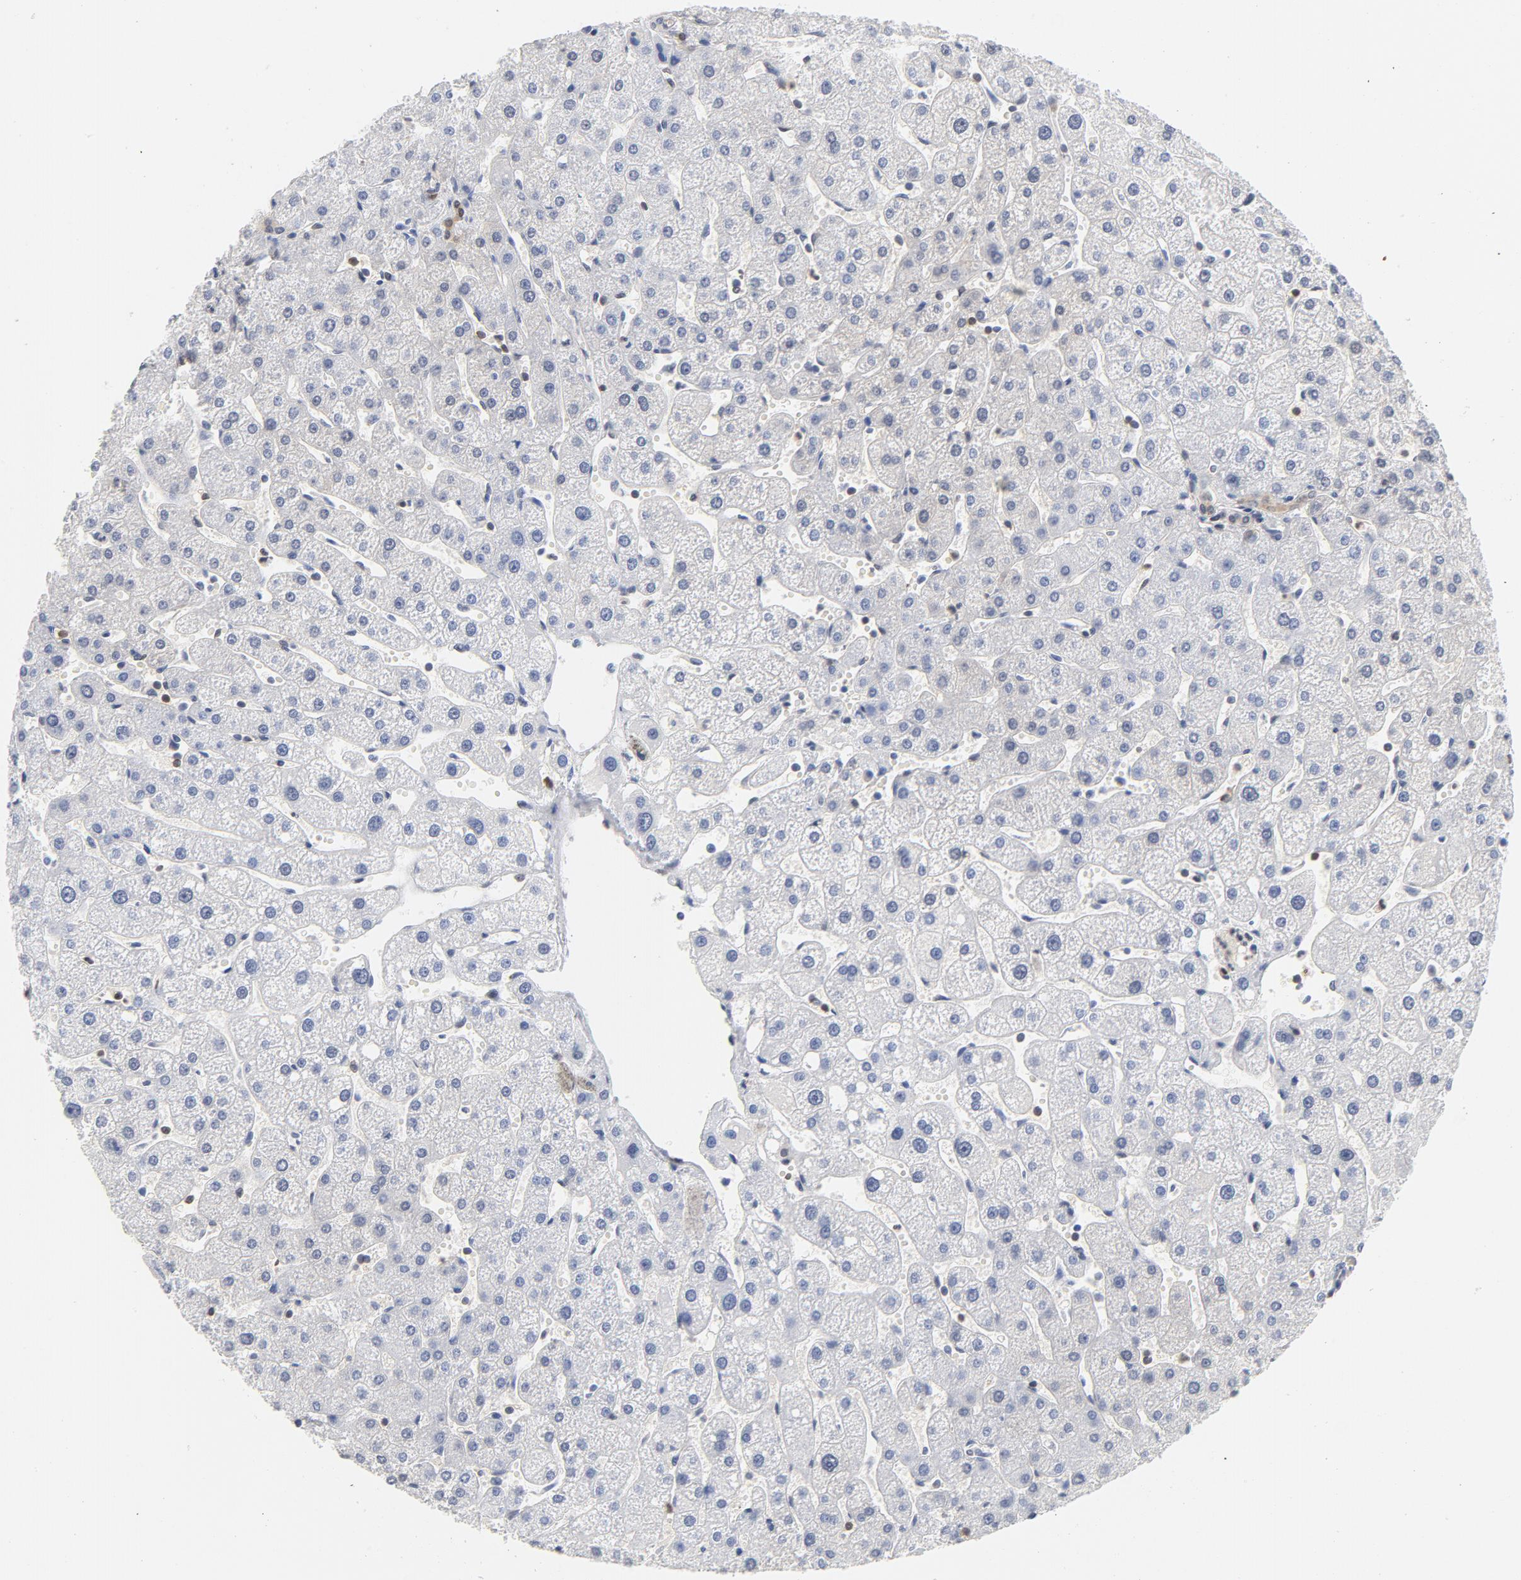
{"staining": {"intensity": "weak", "quantity": "25%-75%", "location": "cytoplasmic/membranous"}, "tissue": "liver", "cell_type": "Cholangiocytes", "image_type": "normal", "snomed": [{"axis": "morphology", "description": "Normal tissue, NOS"}, {"axis": "topography", "description": "Liver"}], "caption": "Liver stained with immunohistochemistry (IHC) displays weak cytoplasmic/membranous positivity in about 25%-75% of cholangiocytes.", "gene": "CDKN1B", "patient": {"sex": "male", "age": 67}}